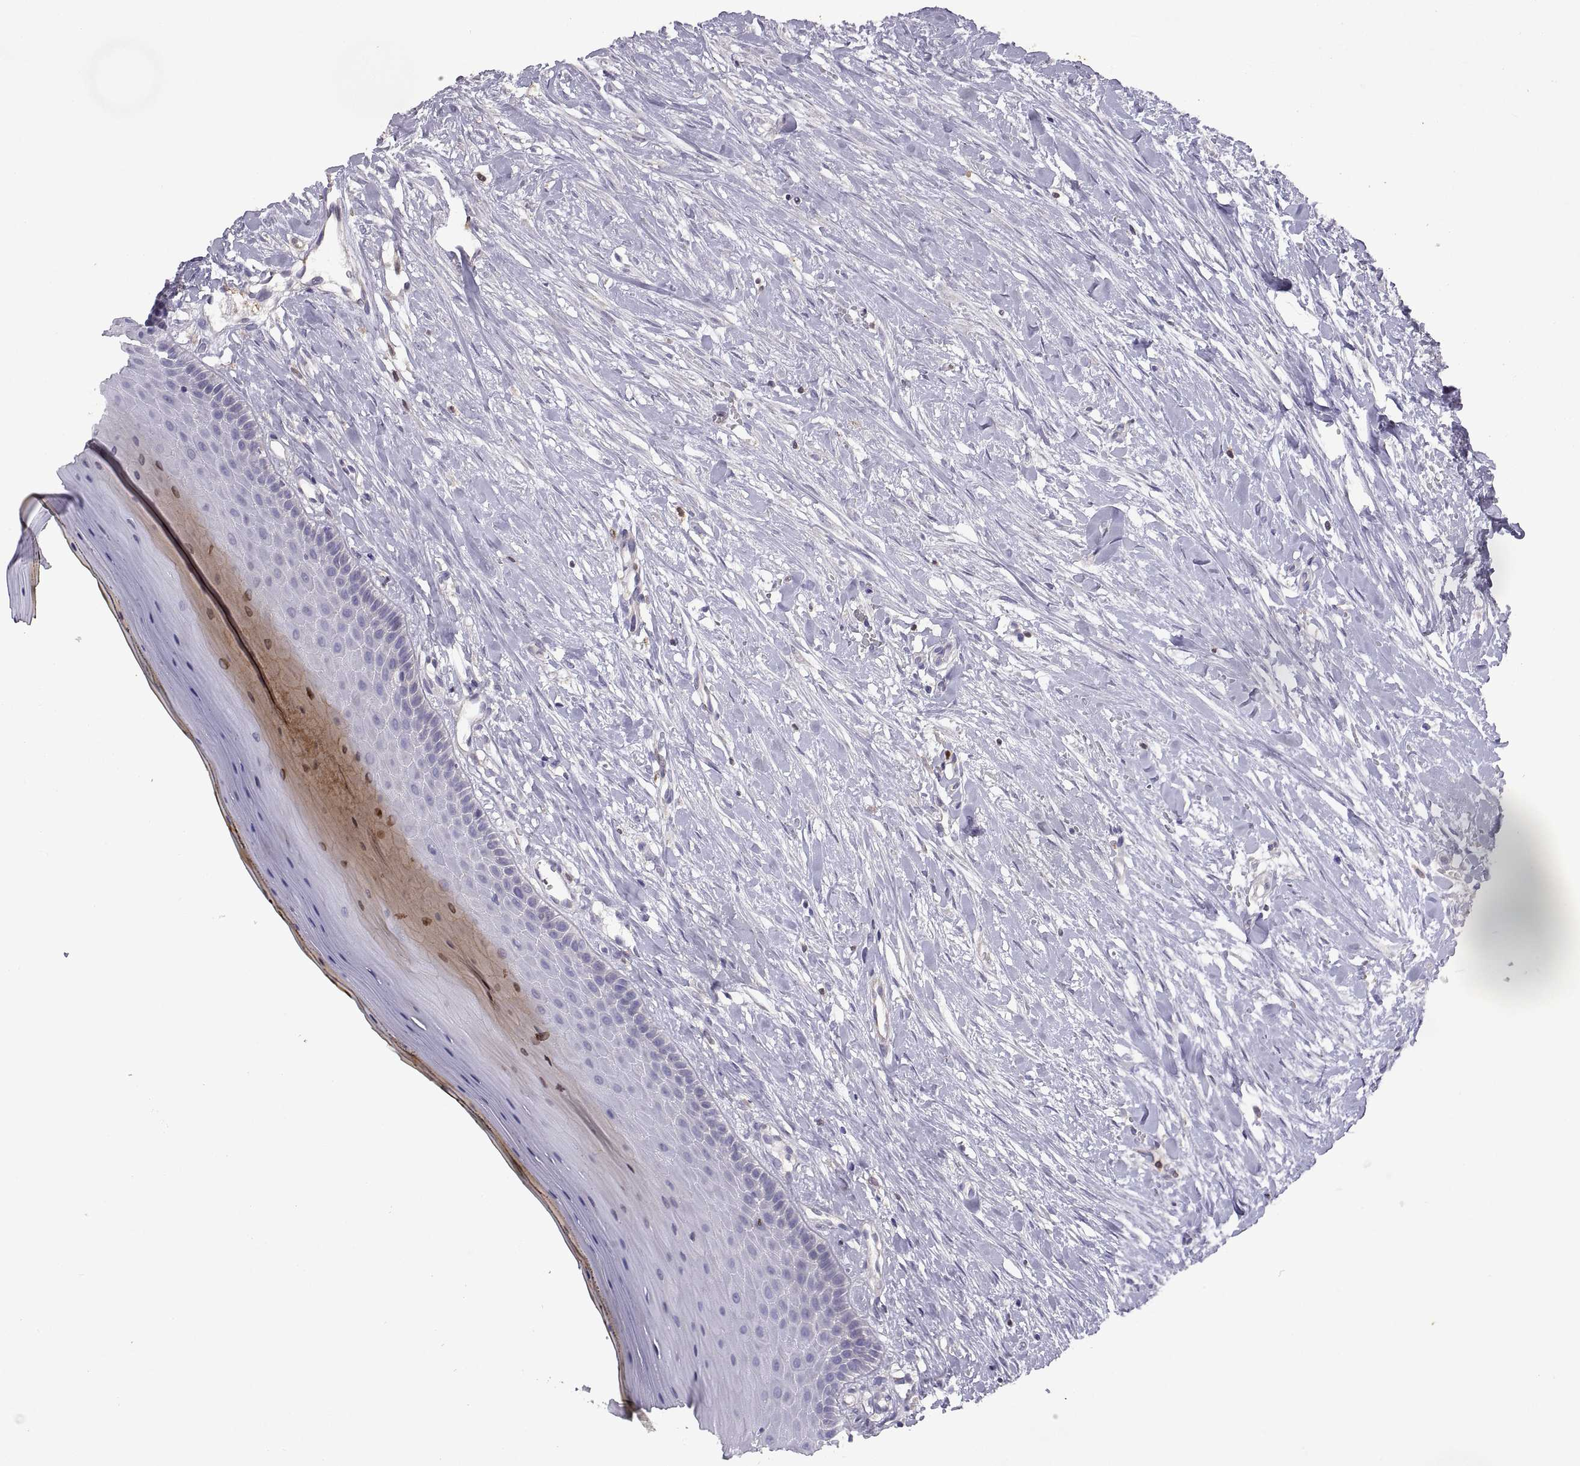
{"staining": {"intensity": "negative", "quantity": "none", "location": "none"}, "tissue": "oral mucosa", "cell_type": "Squamous epithelial cells", "image_type": "normal", "snomed": [{"axis": "morphology", "description": "Normal tissue, NOS"}, {"axis": "topography", "description": "Oral tissue"}], "caption": "Protein analysis of normal oral mucosa reveals no significant positivity in squamous epithelial cells. (Stains: DAB (3,3'-diaminobenzidine) IHC with hematoxylin counter stain, Microscopy: brightfield microscopy at high magnification).", "gene": "DOK3", "patient": {"sex": "female", "age": 43}}